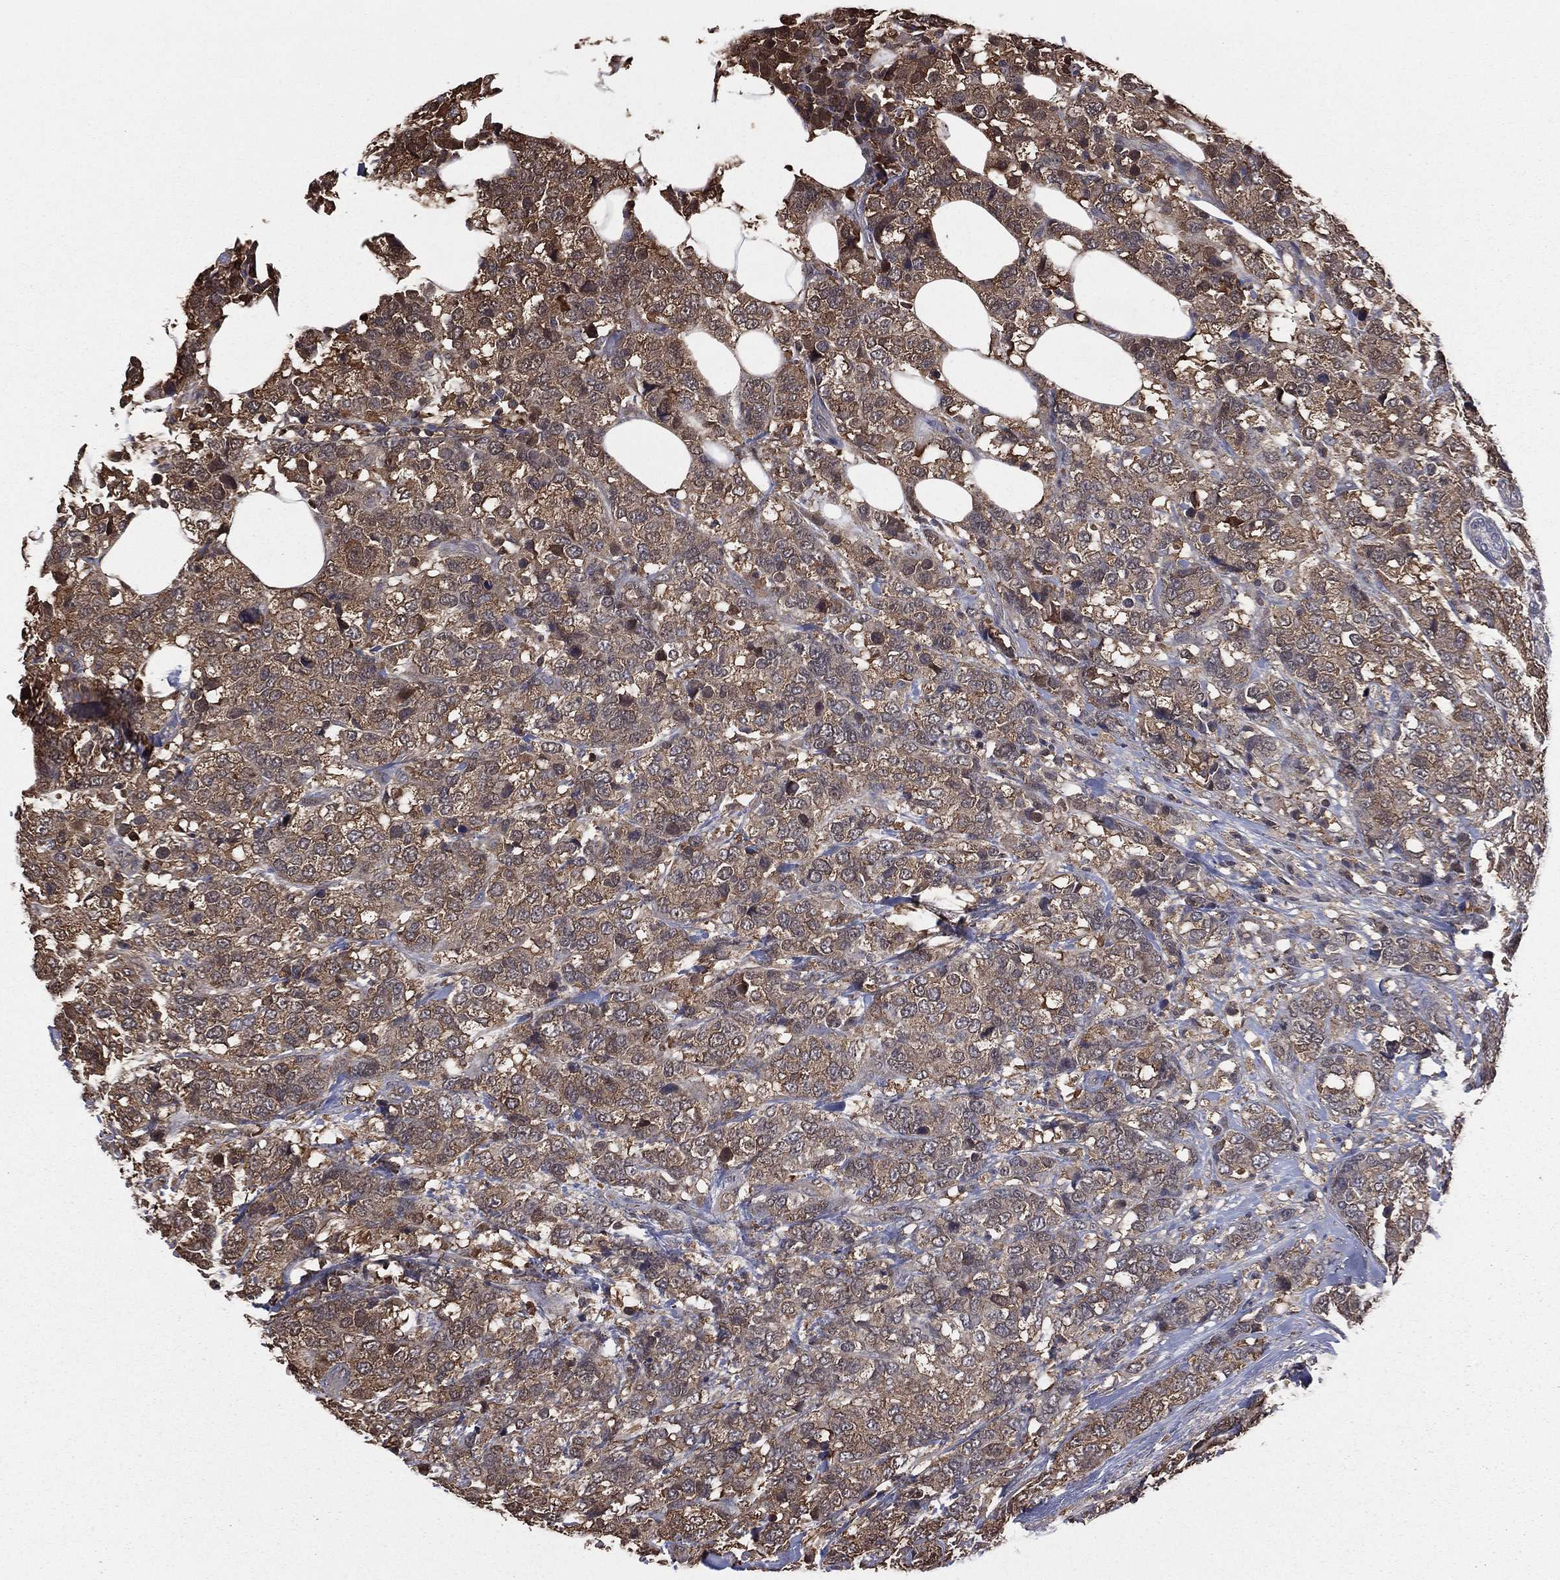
{"staining": {"intensity": "weak", "quantity": ">75%", "location": "cytoplasmic/membranous"}, "tissue": "breast cancer", "cell_type": "Tumor cells", "image_type": "cancer", "snomed": [{"axis": "morphology", "description": "Lobular carcinoma"}, {"axis": "topography", "description": "Breast"}], "caption": "The photomicrograph displays staining of breast cancer (lobular carcinoma), revealing weak cytoplasmic/membranous protein staining (brown color) within tumor cells.", "gene": "TBC1D2", "patient": {"sex": "female", "age": 59}}